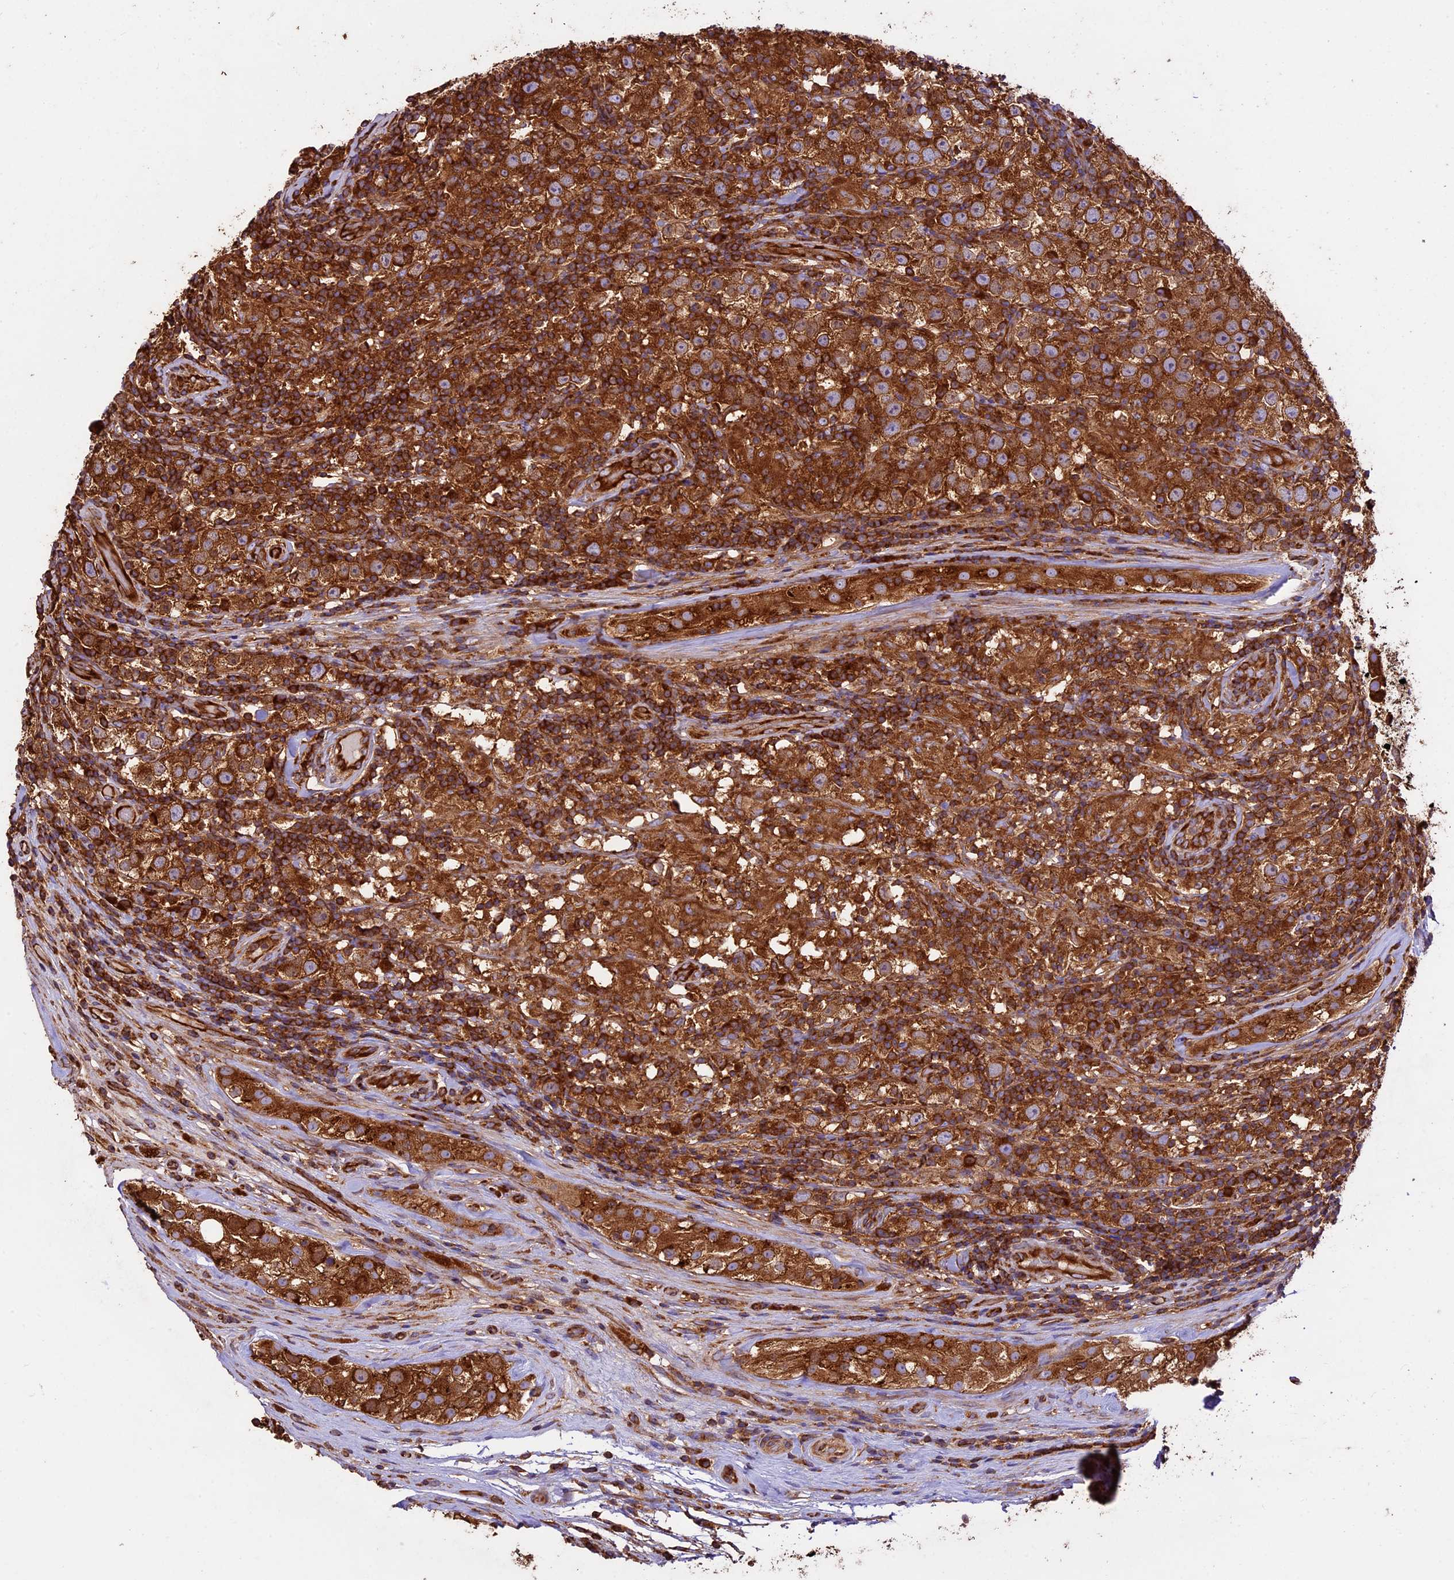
{"staining": {"intensity": "strong", "quantity": ">75%", "location": "cytoplasmic/membranous"}, "tissue": "testis cancer", "cell_type": "Tumor cells", "image_type": "cancer", "snomed": [{"axis": "morphology", "description": "Normal tissue, NOS"}, {"axis": "morphology", "description": "Urothelial carcinoma, High grade"}, {"axis": "morphology", "description": "Seminoma, NOS"}, {"axis": "morphology", "description": "Carcinoma, Embryonal, NOS"}, {"axis": "topography", "description": "Urinary bladder"}, {"axis": "topography", "description": "Testis"}], "caption": "Tumor cells reveal high levels of strong cytoplasmic/membranous positivity in about >75% of cells in human testis high-grade urothelial carcinoma.", "gene": "KARS1", "patient": {"sex": "male", "age": 41}}